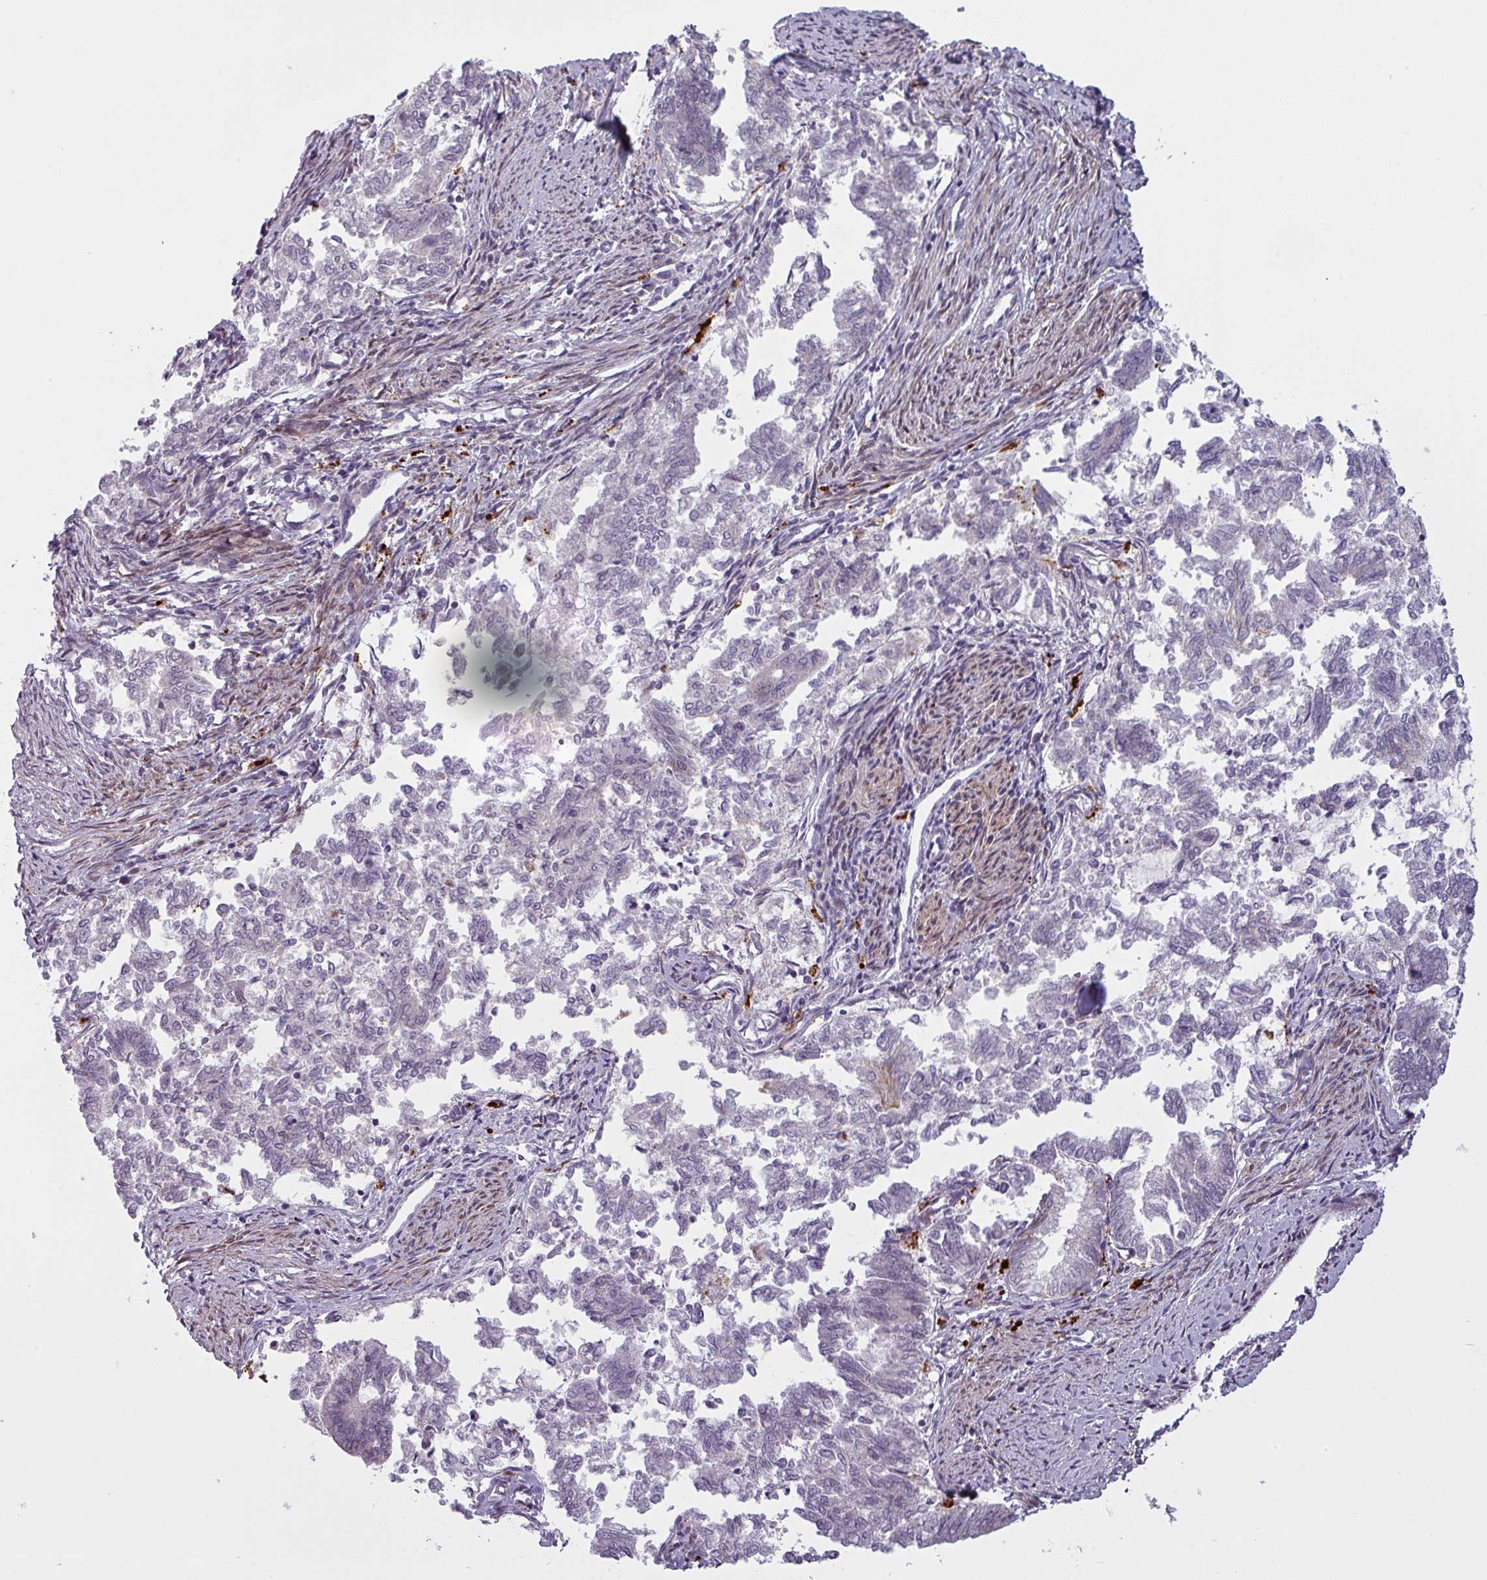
{"staining": {"intensity": "negative", "quantity": "none", "location": "none"}, "tissue": "endometrial cancer", "cell_type": "Tumor cells", "image_type": "cancer", "snomed": [{"axis": "morphology", "description": "Adenocarcinoma, NOS"}, {"axis": "topography", "description": "Endometrium"}], "caption": "Tumor cells show no significant protein expression in adenocarcinoma (endometrial). The staining is performed using DAB brown chromogen with nuclei counter-stained in using hematoxylin.", "gene": "MAP7D2", "patient": {"sex": "female", "age": 79}}